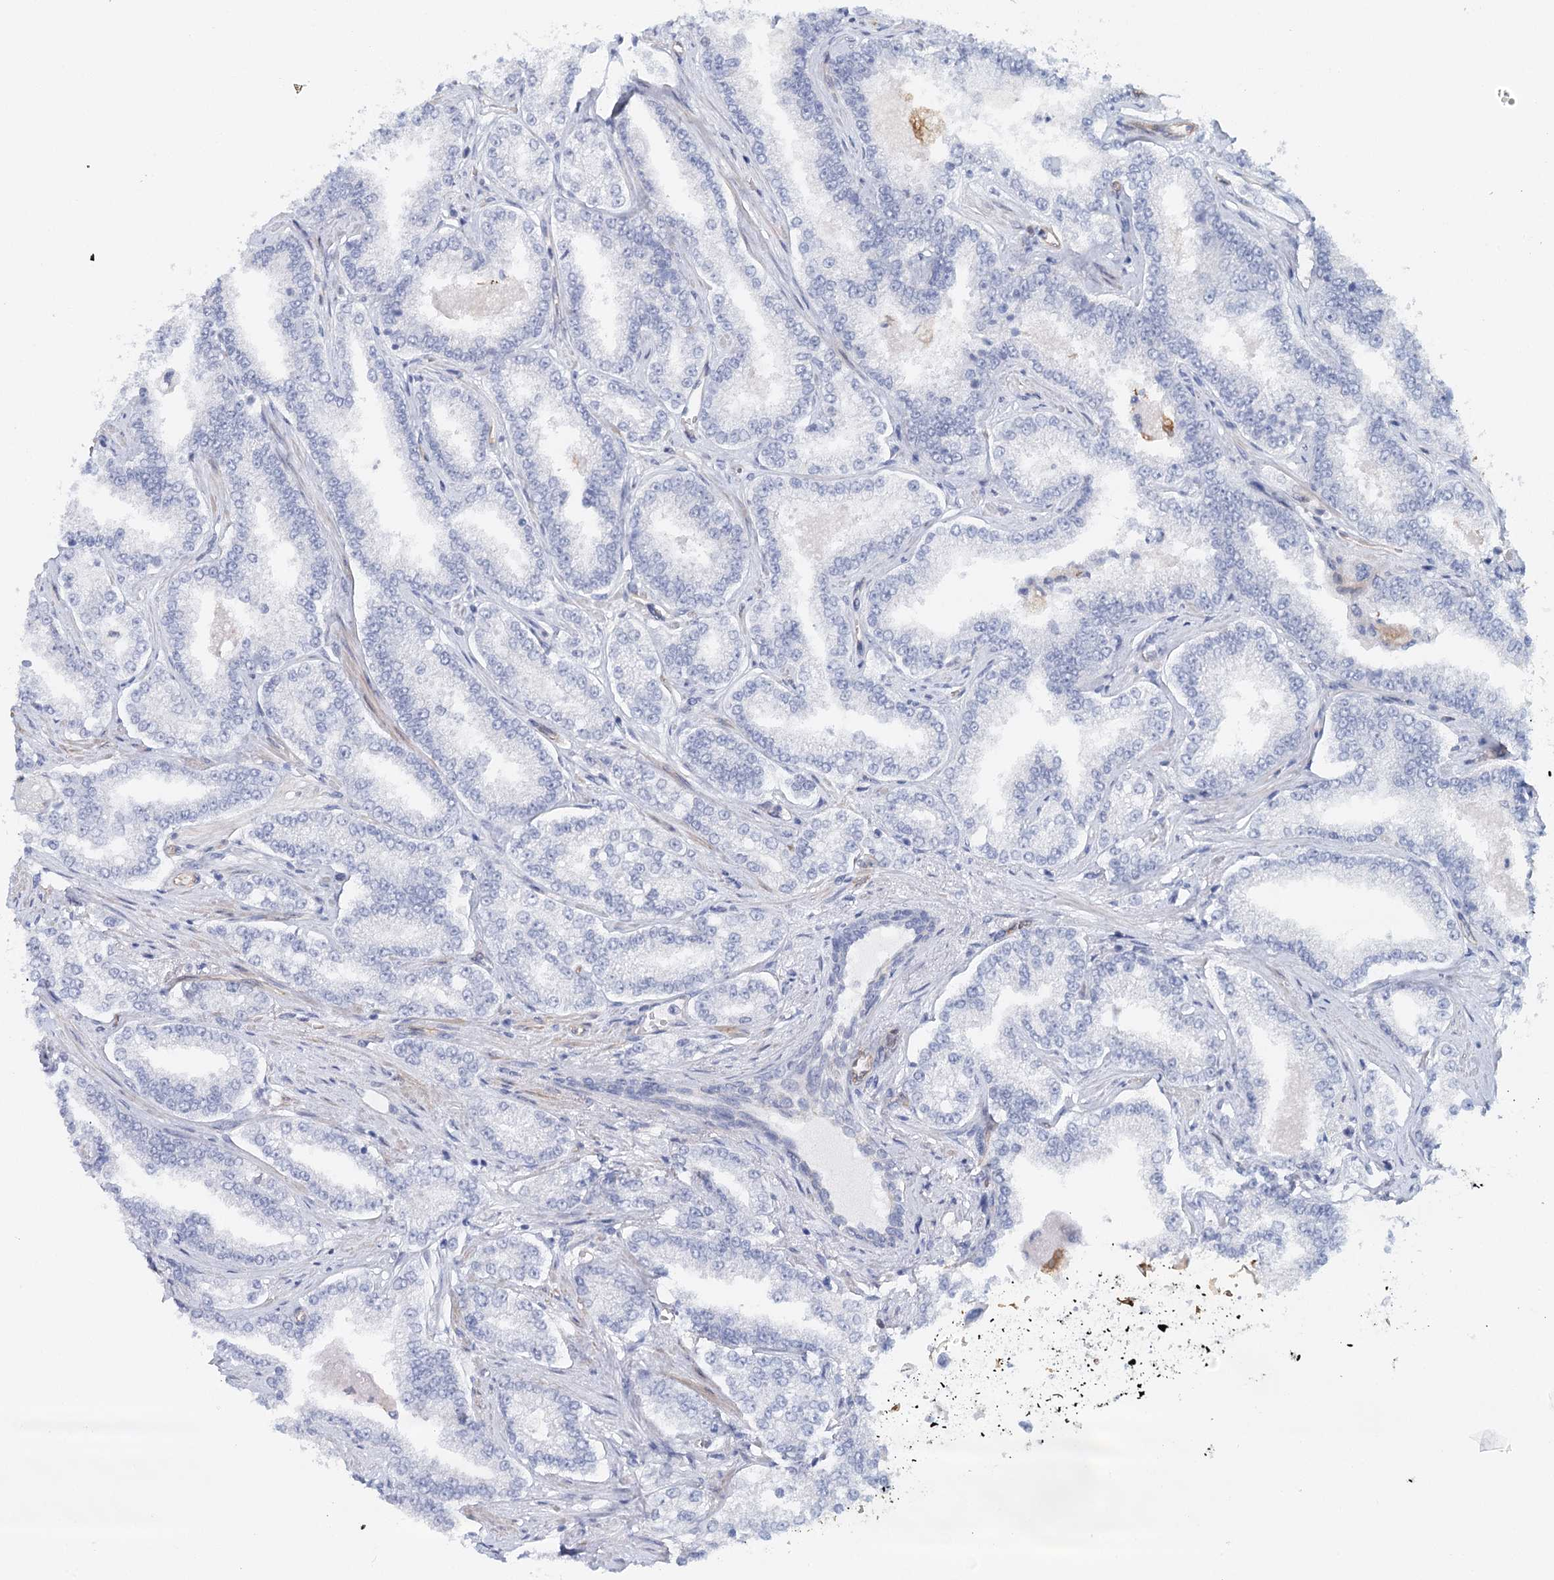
{"staining": {"intensity": "negative", "quantity": "none", "location": "none"}, "tissue": "prostate cancer", "cell_type": "Tumor cells", "image_type": "cancer", "snomed": [{"axis": "morphology", "description": "Normal tissue, NOS"}, {"axis": "morphology", "description": "Adenocarcinoma, High grade"}, {"axis": "topography", "description": "Prostate"}], "caption": "High power microscopy histopathology image of an immunohistochemistry histopathology image of high-grade adenocarcinoma (prostate), revealing no significant staining in tumor cells.", "gene": "SYNPO", "patient": {"sex": "male", "age": 83}}